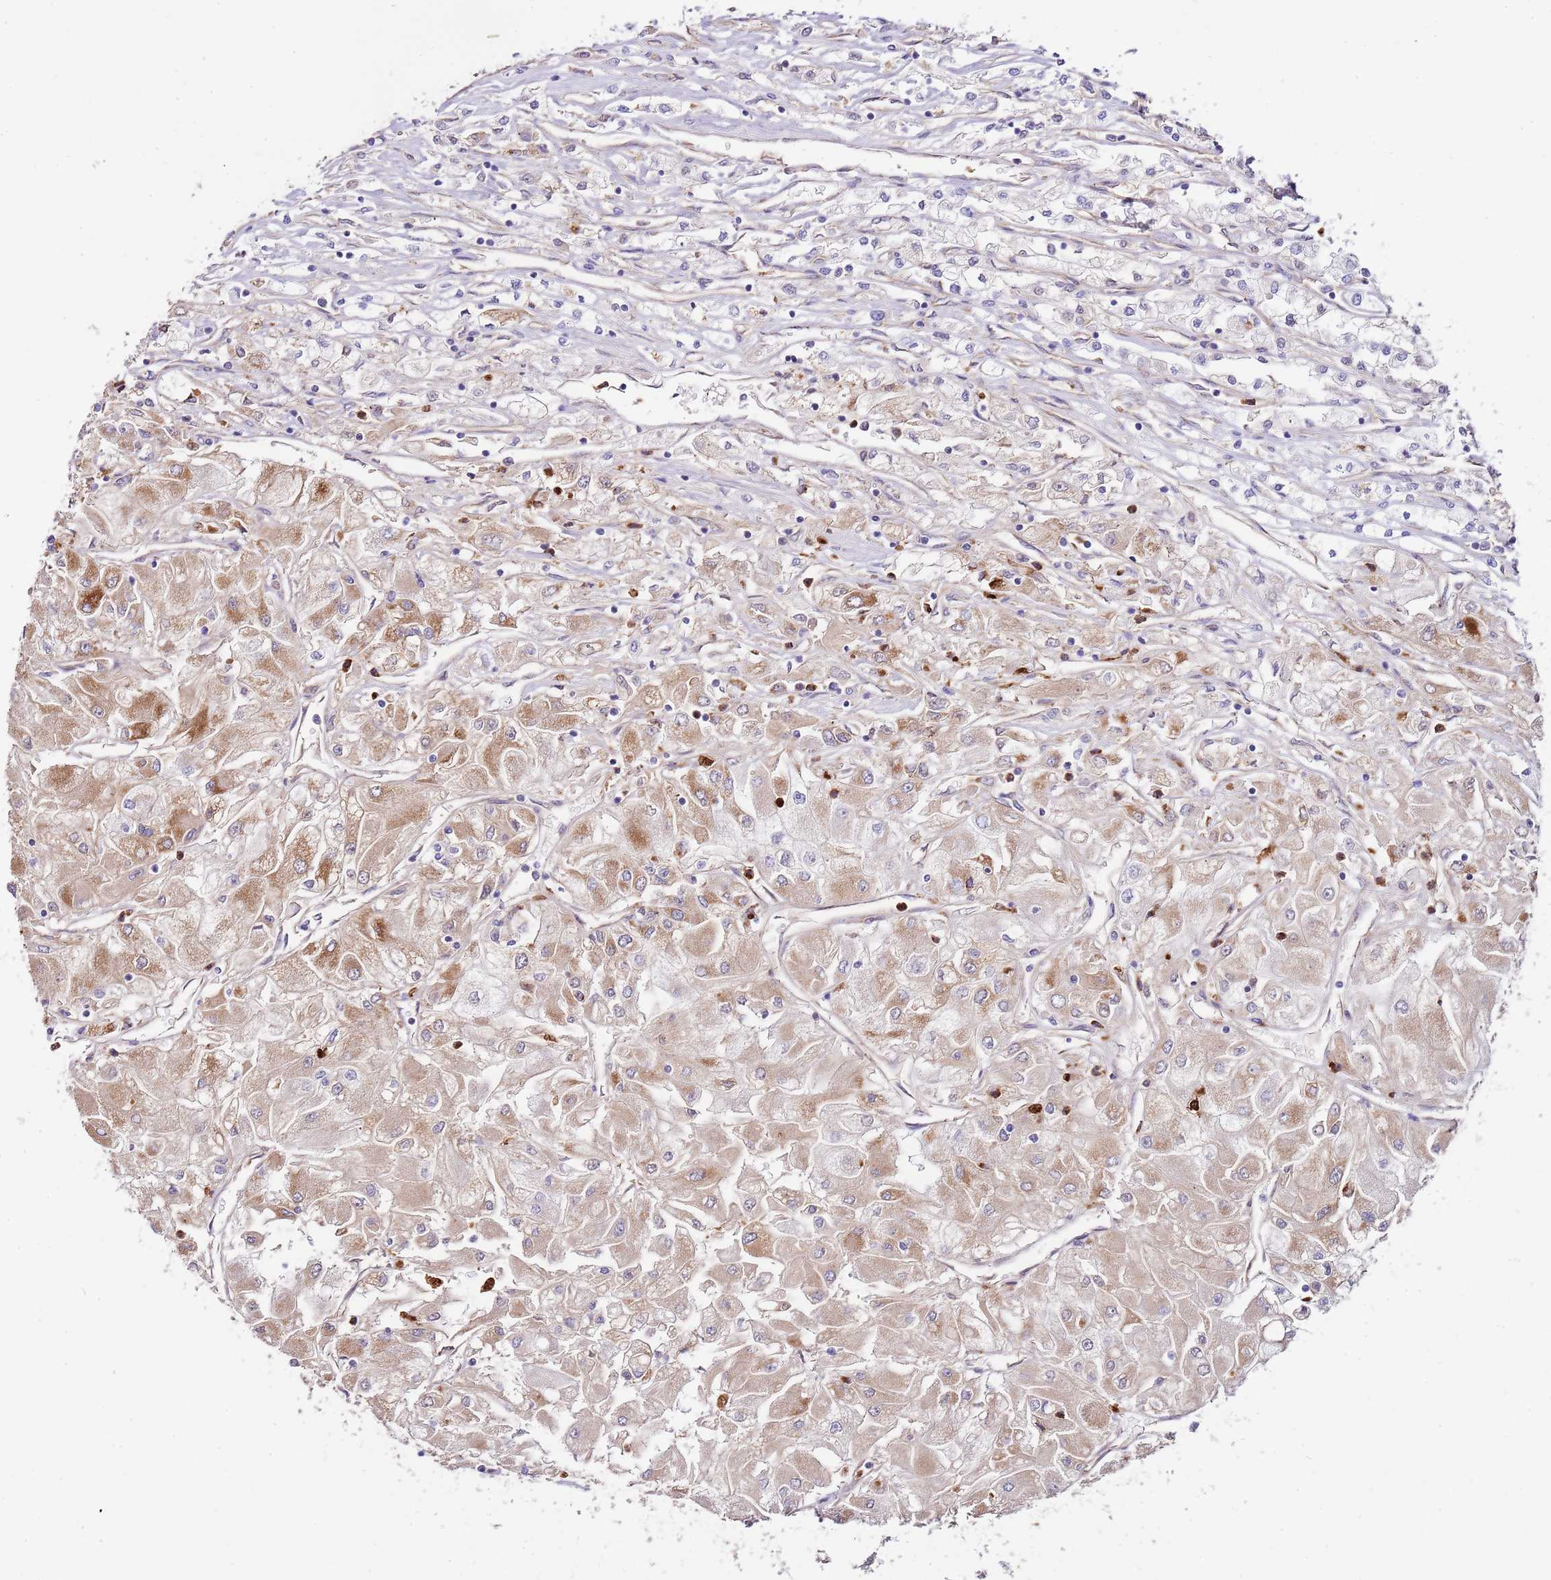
{"staining": {"intensity": "moderate", "quantity": "<25%", "location": "cytoplasmic/membranous"}, "tissue": "renal cancer", "cell_type": "Tumor cells", "image_type": "cancer", "snomed": [{"axis": "morphology", "description": "Adenocarcinoma, NOS"}, {"axis": "topography", "description": "Kidney"}], "caption": "Immunohistochemistry (IHC) (DAB) staining of human adenocarcinoma (renal) shows moderate cytoplasmic/membranous protein expression in approximately <25% of tumor cells.", "gene": "DOCK6", "patient": {"sex": "male", "age": 80}}